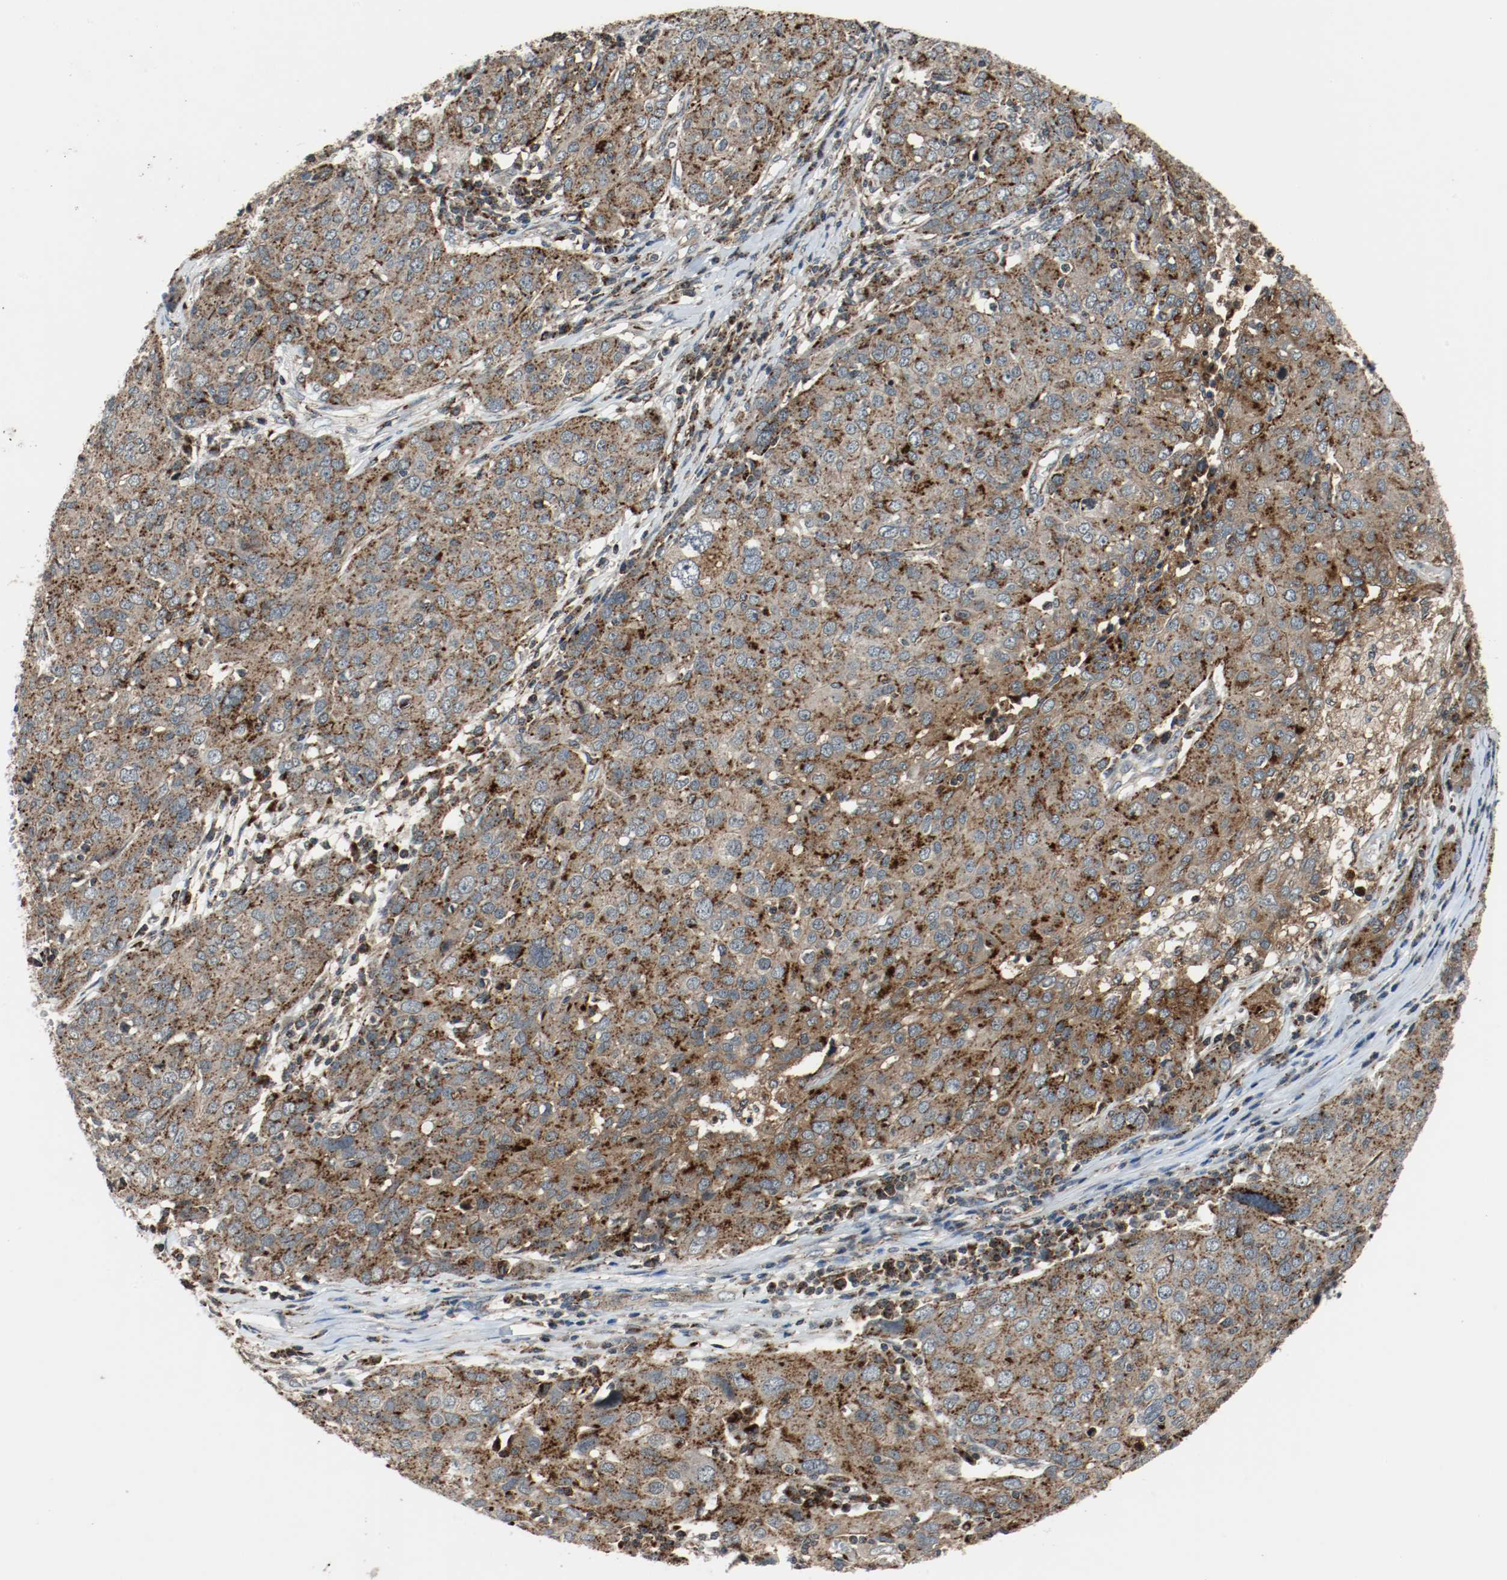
{"staining": {"intensity": "strong", "quantity": ">75%", "location": "cytoplasmic/membranous"}, "tissue": "ovarian cancer", "cell_type": "Tumor cells", "image_type": "cancer", "snomed": [{"axis": "morphology", "description": "Carcinoma, endometroid"}, {"axis": "topography", "description": "Ovary"}], "caption": "Brown immunohistochemical staining in human endometroid carcinoma (ovarian) shows strong cytoplasmic/membranous positivity in approximately >75% of tumor cells. (Brightfield microscopy of DAB IHC at high magnification).", "gene": "LAMP2", "patient": {"sex": "female", "age": 50}}